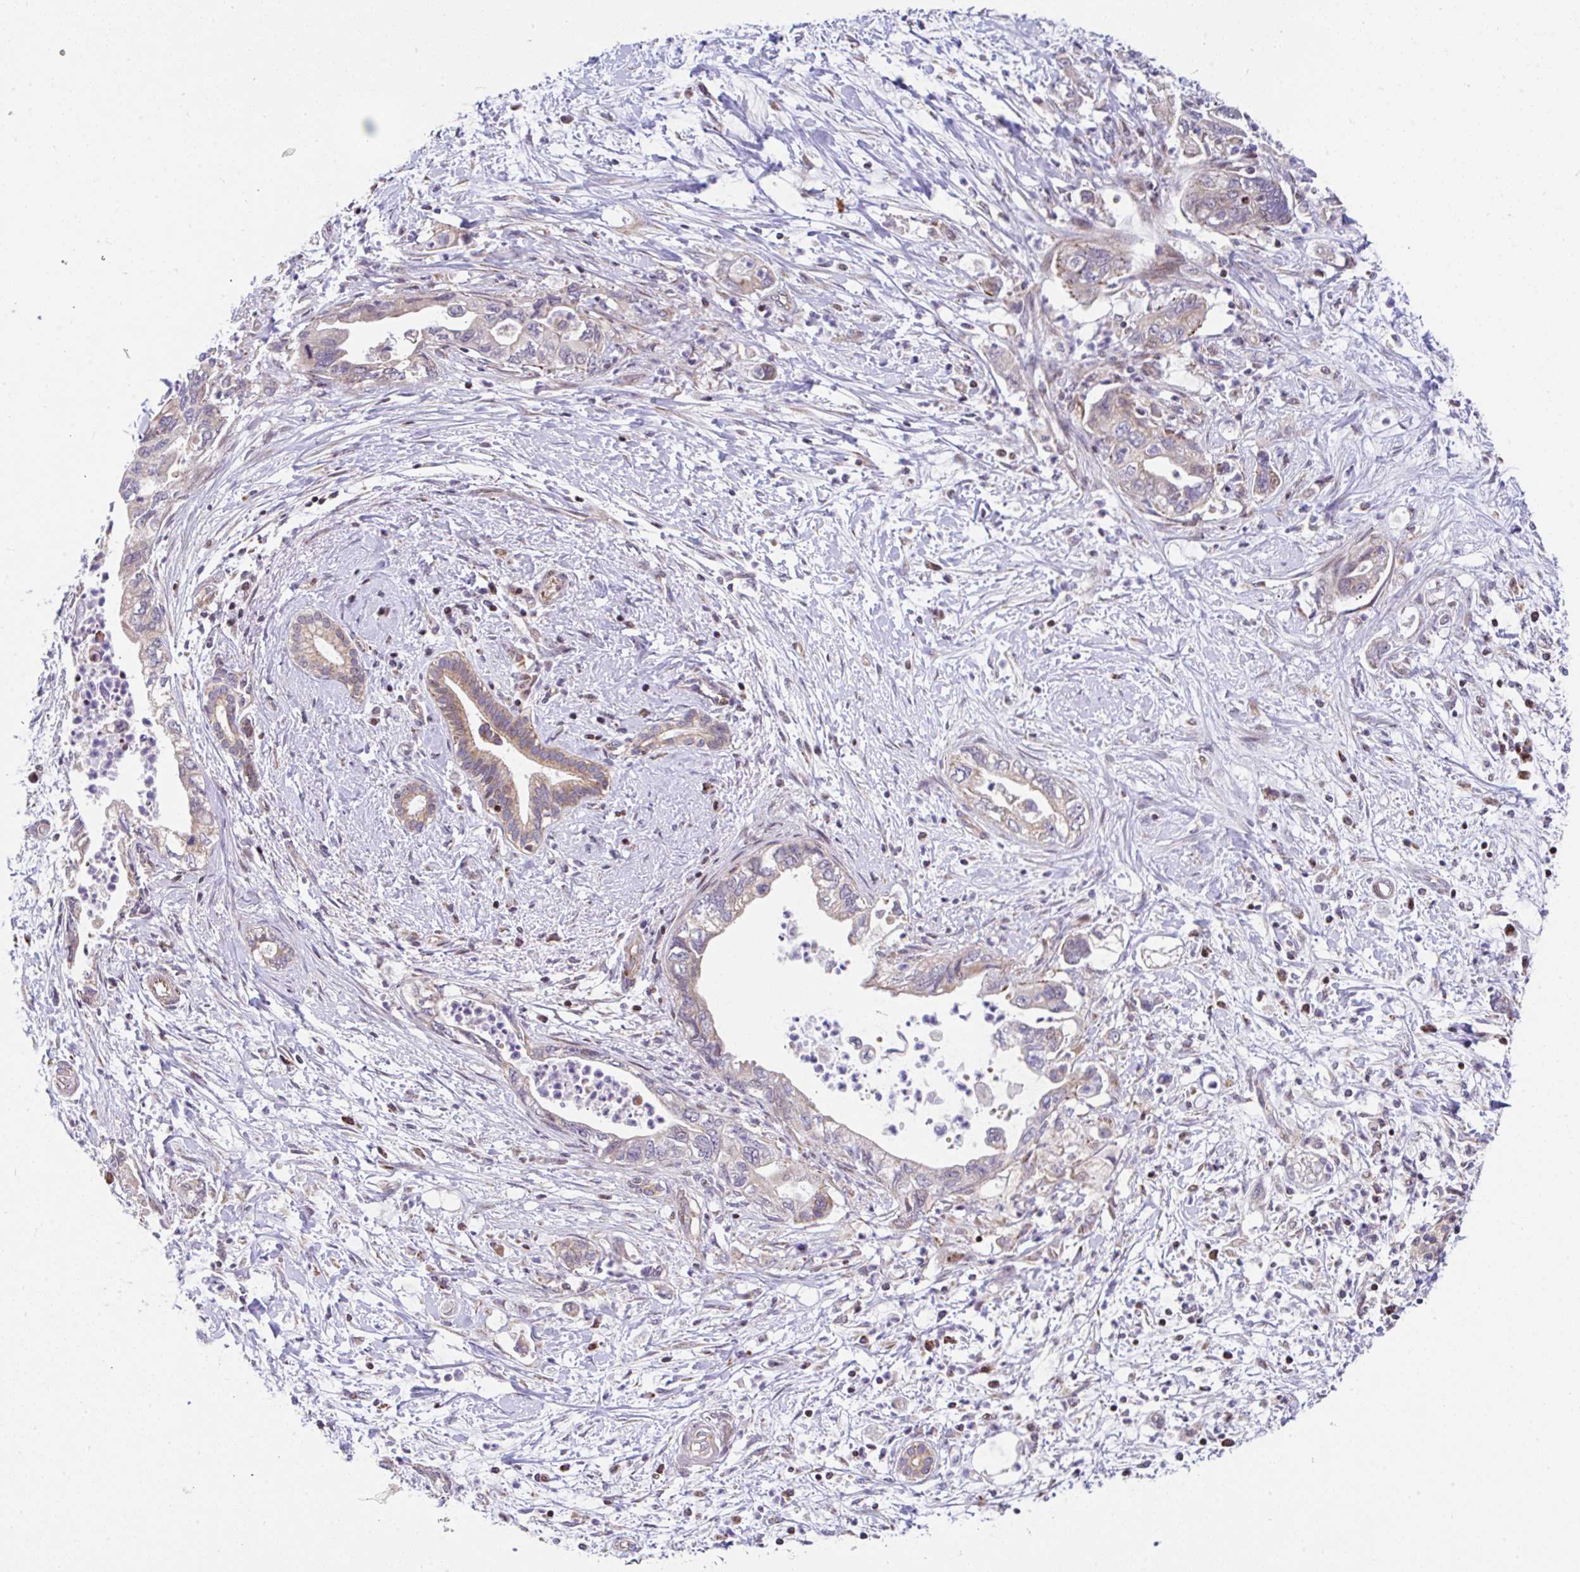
{"staining": {"intensity": "weak", "quantity": "25%-75%", "location": "cytoplasmic/membranous"}, "tissue": "pancreatic cancer", "cell_type": "Tumor cells", "image_type": "cancer", "snomed": [{"axis": "morphology", "description": "Adenocarcinoma, NOS"}, {"axis": "topography", "description": "Pancreas"}], "caption": "Weak cytoplasmic/membranous staining is appreciated in approximately 25%-75% of tumor cells in pancreatic adenocarcinoma.", "gene": "FIGNL1", "patient": {"sex": "female", "age": 73}}